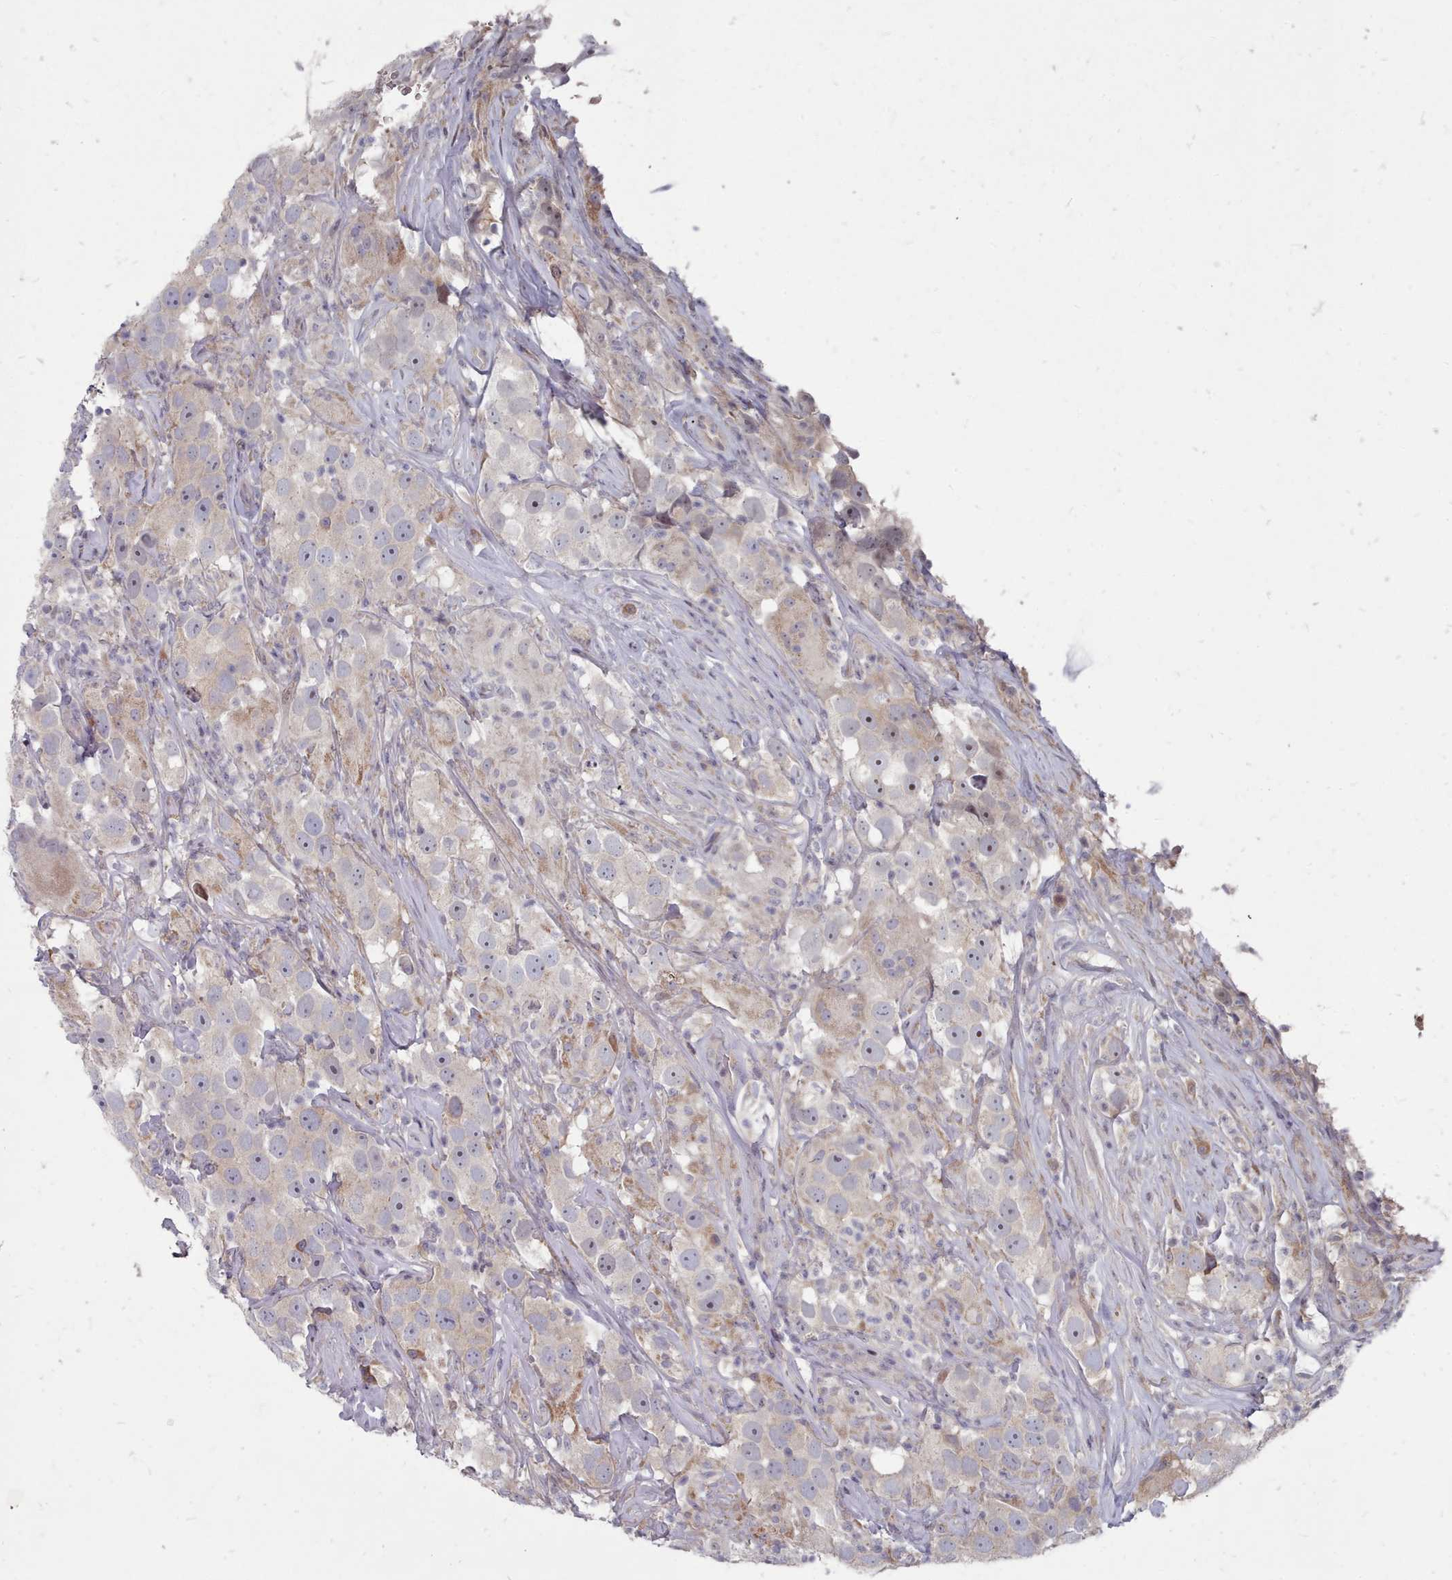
{"staining": {"intensity": "weak", "quantity": "<25%", "location": "cytoplasmic/membranous"}, "tissue": "testis cancer", "cell_type": "Tumor cells", "image_type": "cancer", "snomed": [{"axis": "morphology", "description": "Seminoma, NOS"}, {"axis": "topography", "description": "Testis"}], "caption": "Immunohistochemical staining of seminoma (testis) demonstrates no significant staining in tumor cells. Brightfield microscopy of immunohistochemistry (IHC) stained with DAB (brown) and hematoxylin (blue), captured at high magnification.", "gene": "ACKR3", "patient": {"sex": "male", "age": 49}}